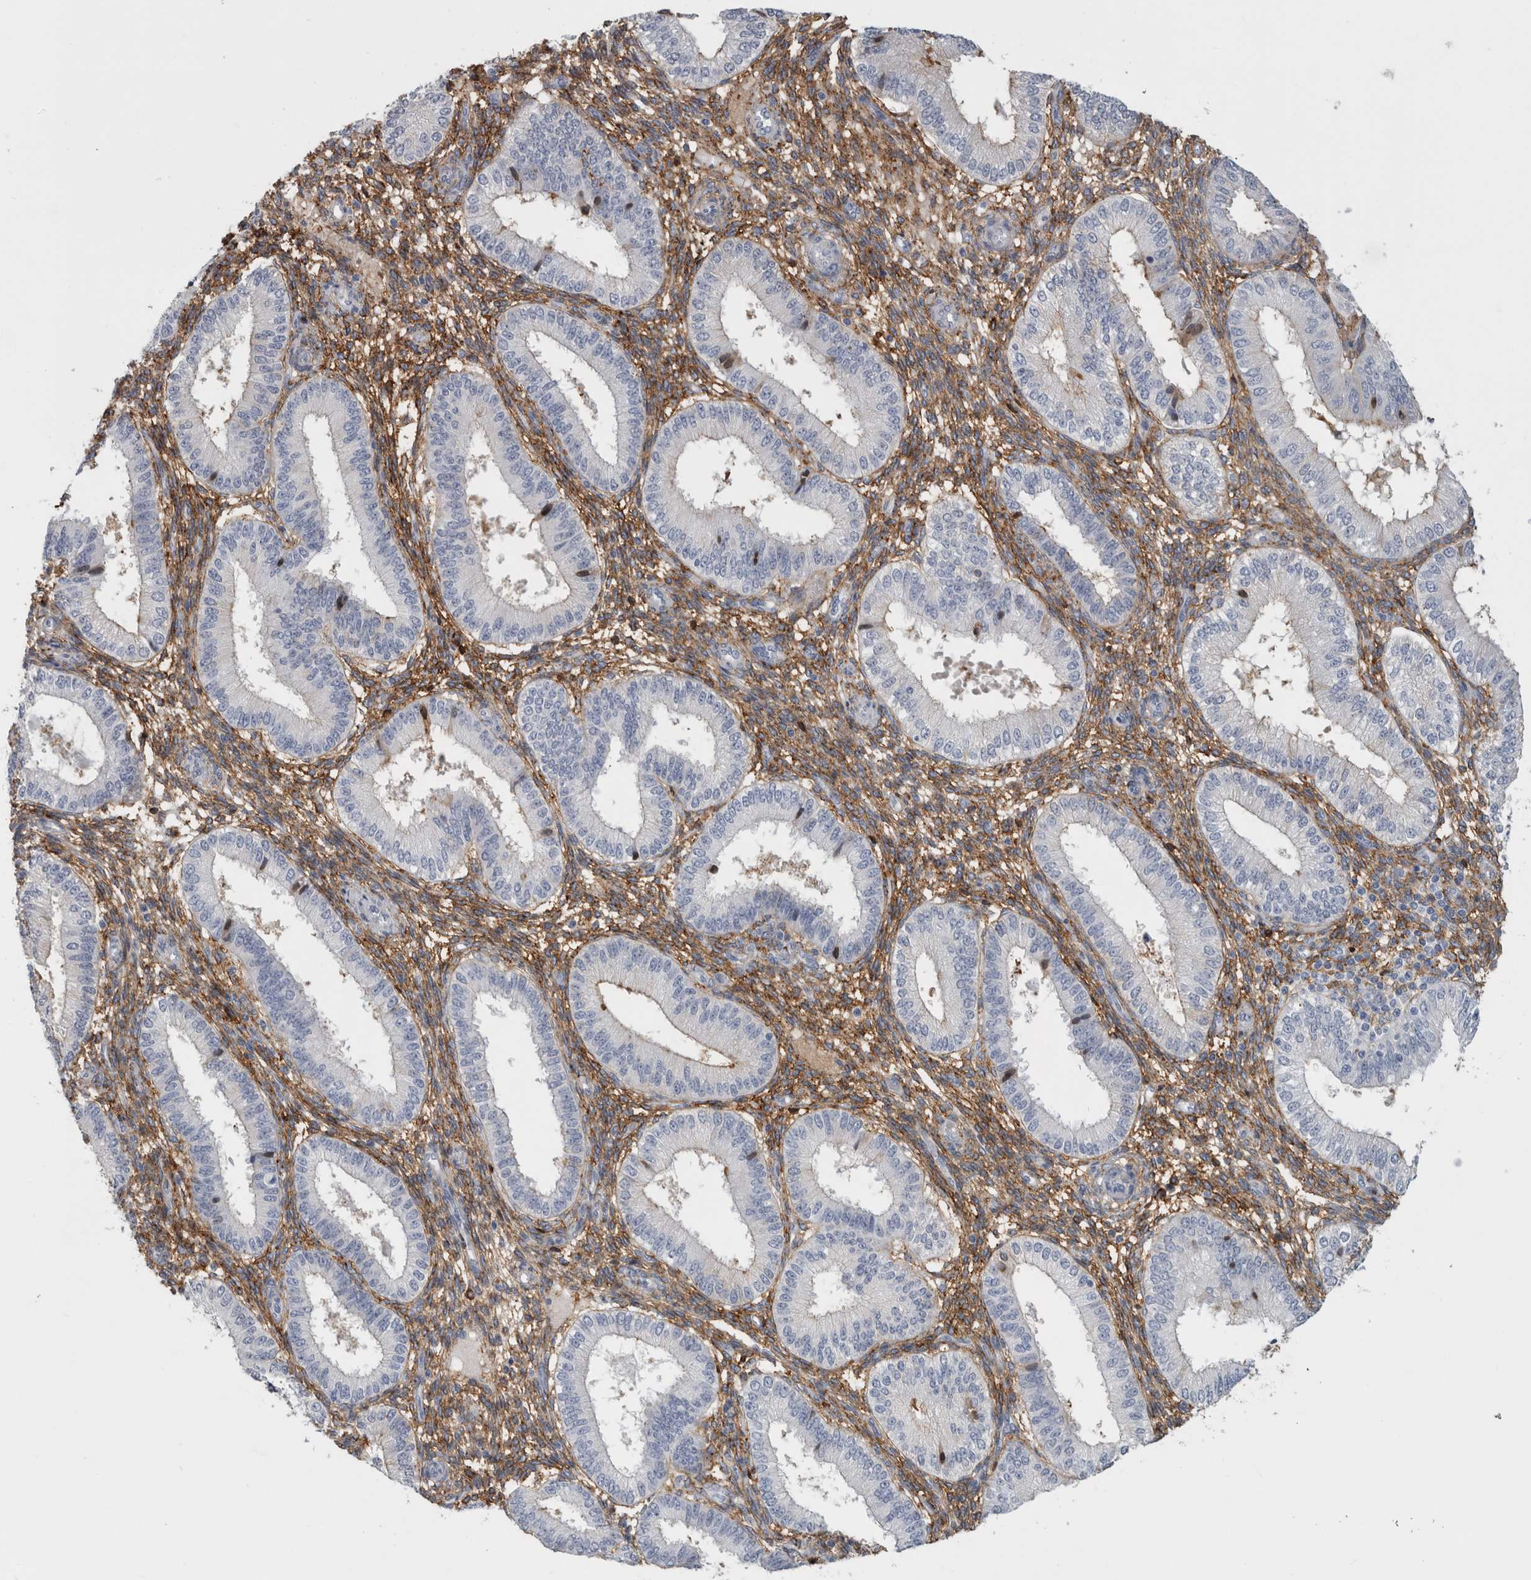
{"staining": {"intensity": "moderate", "quantity": "25%-75%", "location": "cytoplasmic/membranous"}, "tissue": "endometrium", "cell_type": "Cells in endometrial stroma", "image_type": "normal", "snomed": [{"axis": "morphology", "description": "Normal tissue, NOS"}, {"axis": "topography", "description": "Endometrium"}], "caption": "Endometrium stained with immunohistochemistry (IHC) exhibits moderate cytoplasmic/membranous positivity in about 25%-75% of cells in endometrial stroma. The protein is stained brown, and the nuclei are stained in blue (DAB IHC with brightfield microscopy, high magnification).", "gene": "DNAJC24", "patient": {"sex": "female", "age": 39}}